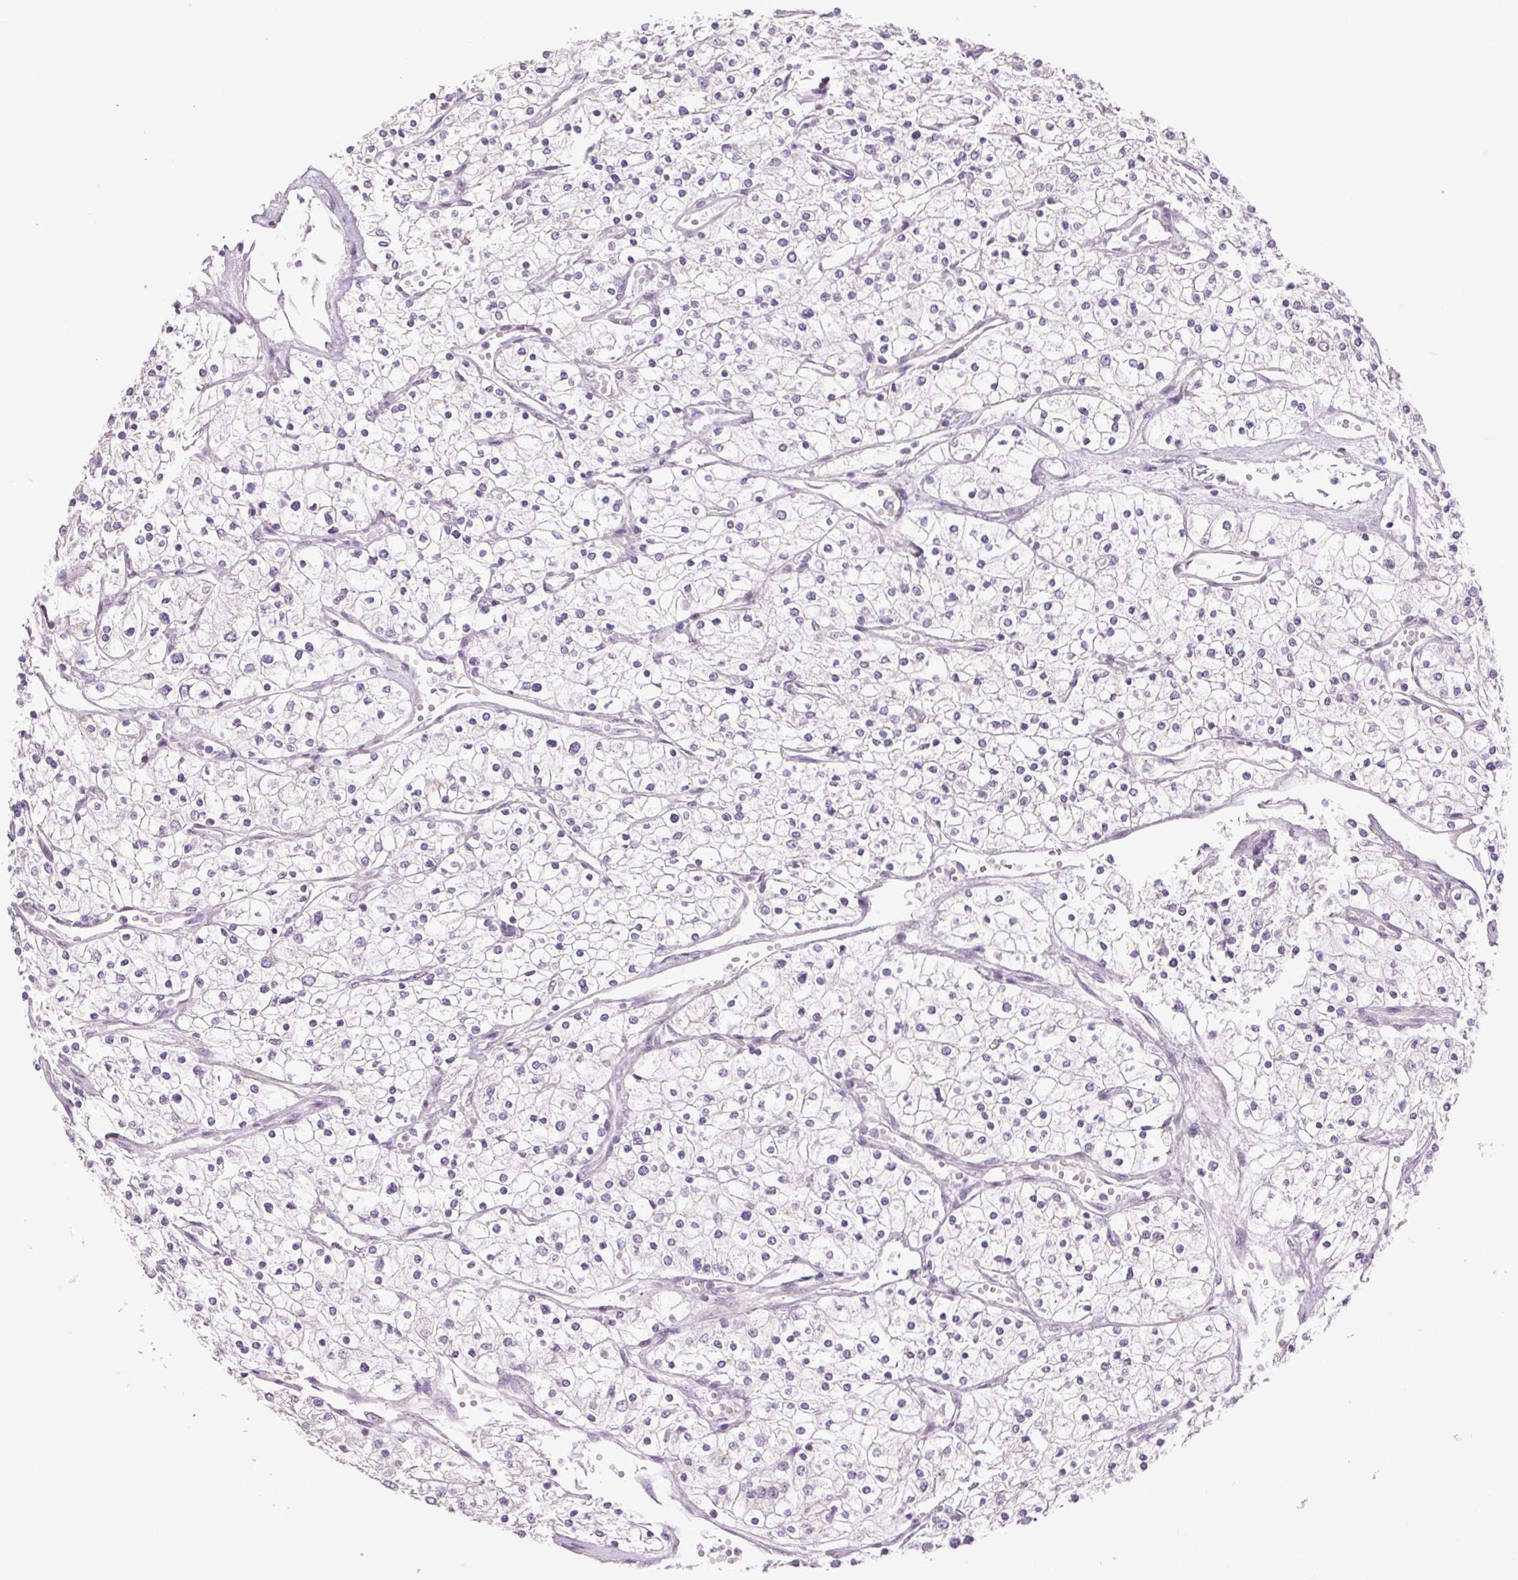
{"staining": {"intensity": "negative", "quantity": "none", "location": "none"}, "tissue": "renal cancer", "cell_type": "Tumor cells", "image_type": "cancer", "snomed": [{"axis": "morphology", "description": "Adenocarcinoma, NOS"}, {"axis": "topography", "description": "Kidney"}], "caption": "Immunohistochemistry (IHC) micrograph of neoplastic tissue: human renal cancer stained with DAB (3,3'-diaminobenzidine) demonstrates no significant protein staining in tumor cells.", "gene": "CTNNA3", "patient": {"sex": "male", "age": 80}}